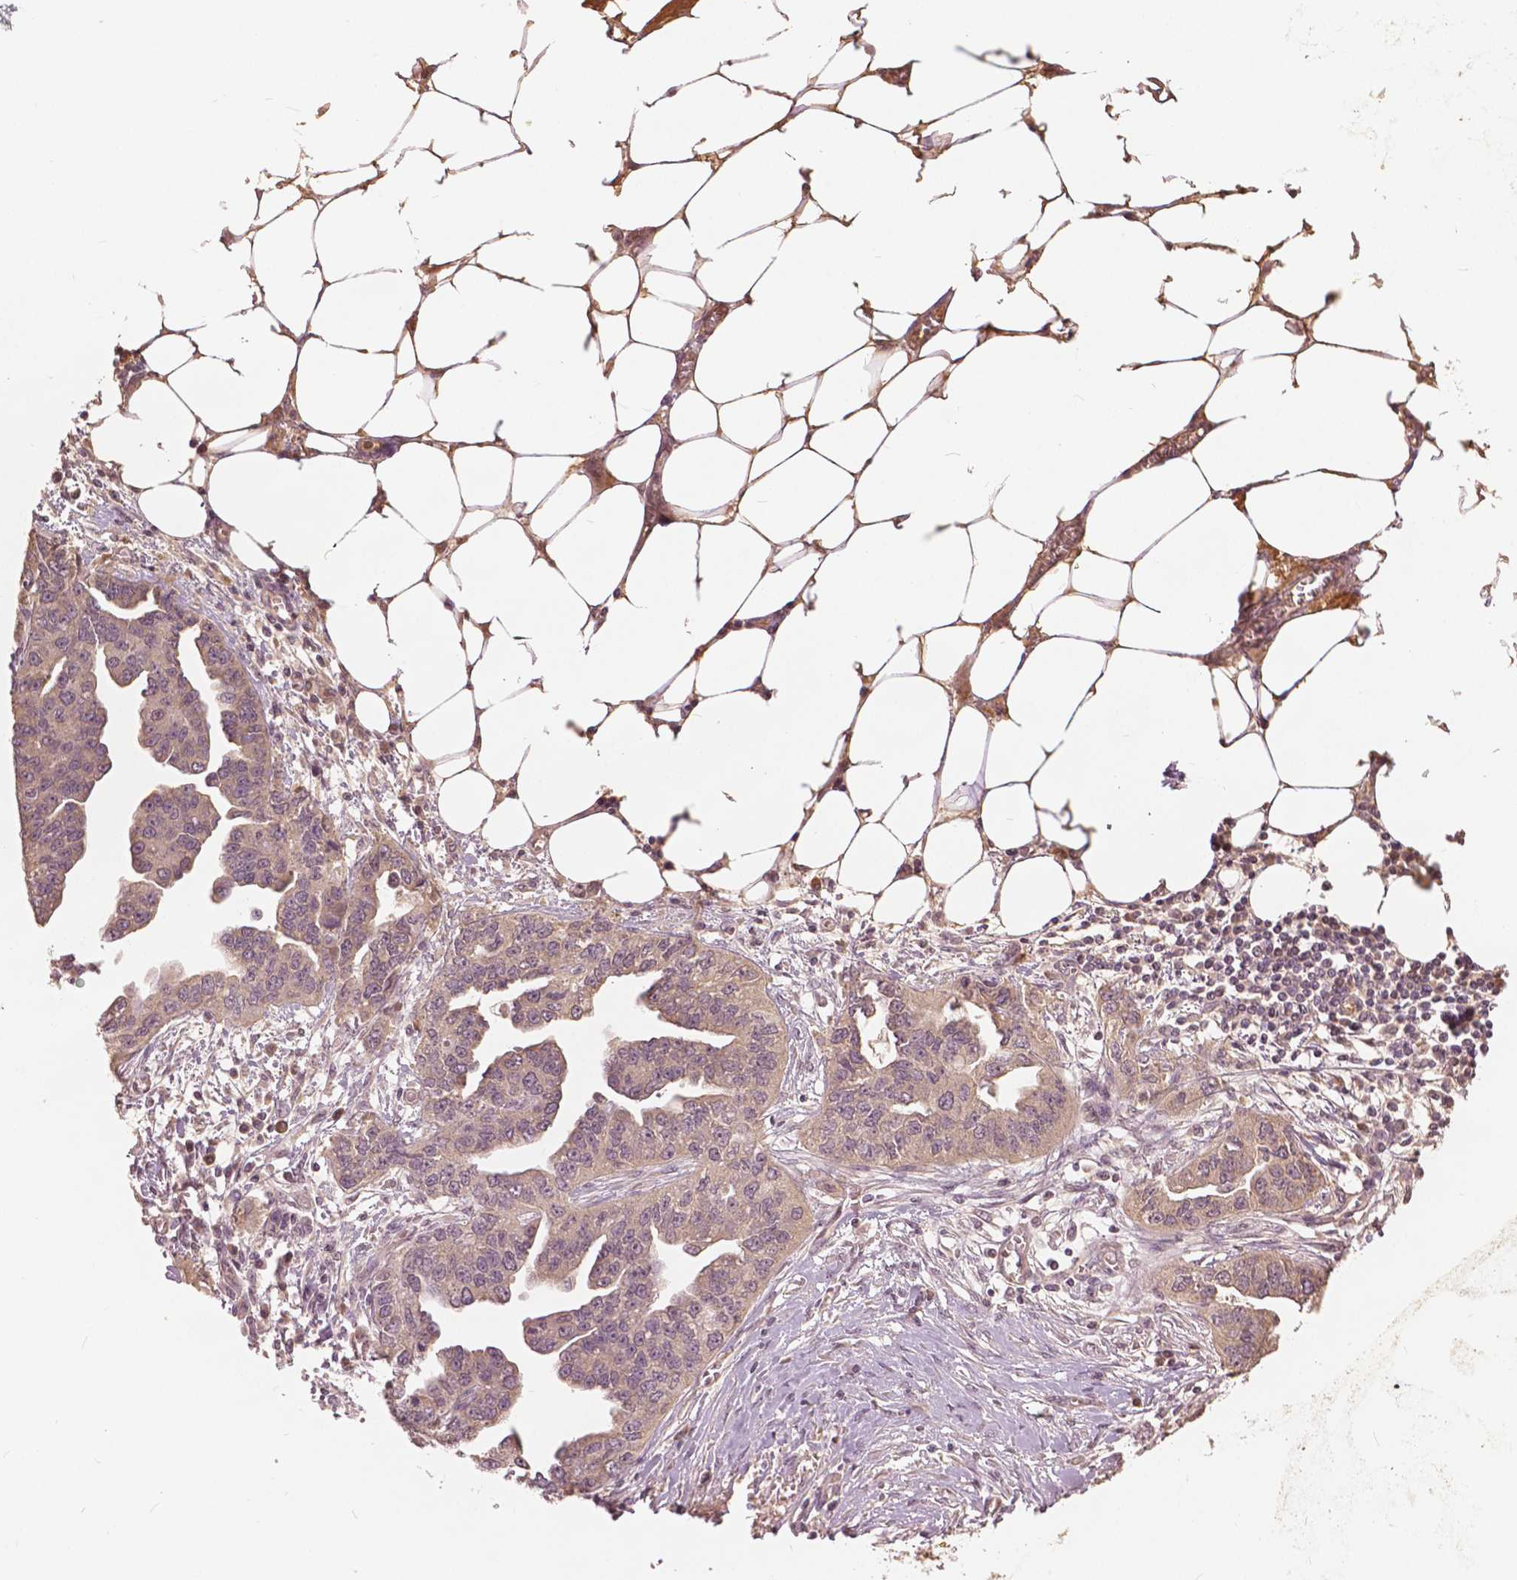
{"staining": {"intensity": "weak", "quantity": ">75%", "location": "cytoplasmic/membranous,nuclear"}, "tissue": "ovarian cancer", "cell_type": "Tumor cells", "image_type": "cancer", "snomed": [{"axis": "morphology", "description": "Cystadenocarcinoma, serous, NOS"}, {"axis": "topography", "description": "Ovary"}], "caption": "The photomicrograph displays staining of ovarian serous cystadenocarcinoma, revealing weak cytoplasmic/membranous and nuclear protein positivity (brown color) within tumor cells. The staining was performed using DAB (3,3'-diaminobenzidine), with brown indicating positive protein expression. Nuclei are stained blue with hematoxylin.", "gene": "ANGPTL4", "patient": {"sex": "female", "age": 75}}